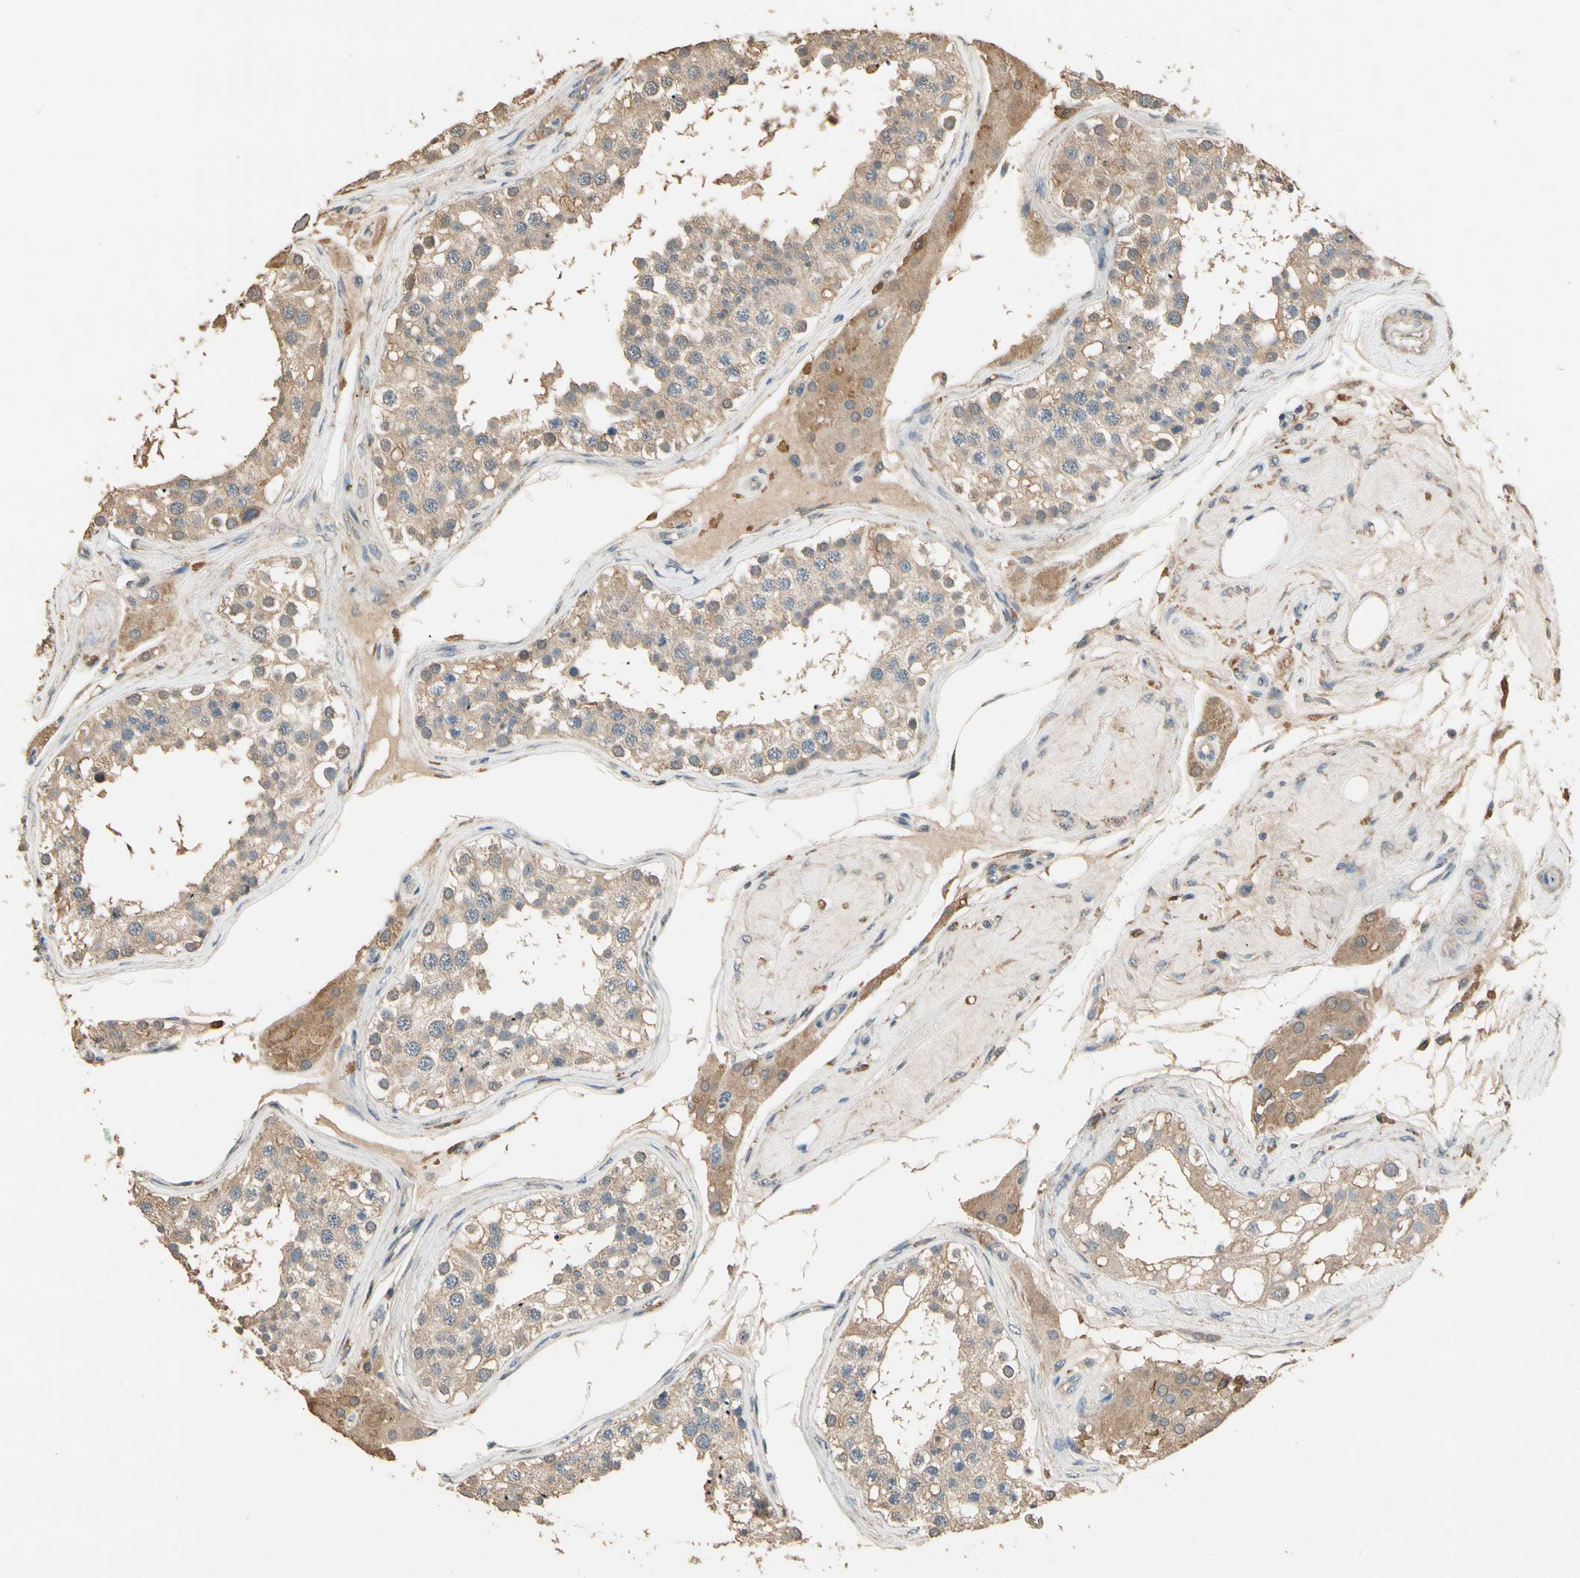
{"staining": {"intensity": "weak", "quantity": ">75%", "location": "cytoplasmic/membranous"}, "tissue": "testis", "cell_type": "Cells in seminiferous ducts", "image_type": "normal", "snomed": [{"axis": "morphology", "description": "Normal tissue, NOS"}, {"axis": "topography", "description": "Testis"}], "caption": "Testis stained with immunohistochemistry reveals weak cytoplasmic/membranous expression in approximately >75% of cells in seminiferous ducts.", "gene": "CDH6", "patient": {"sex": "male", "age": 68}}